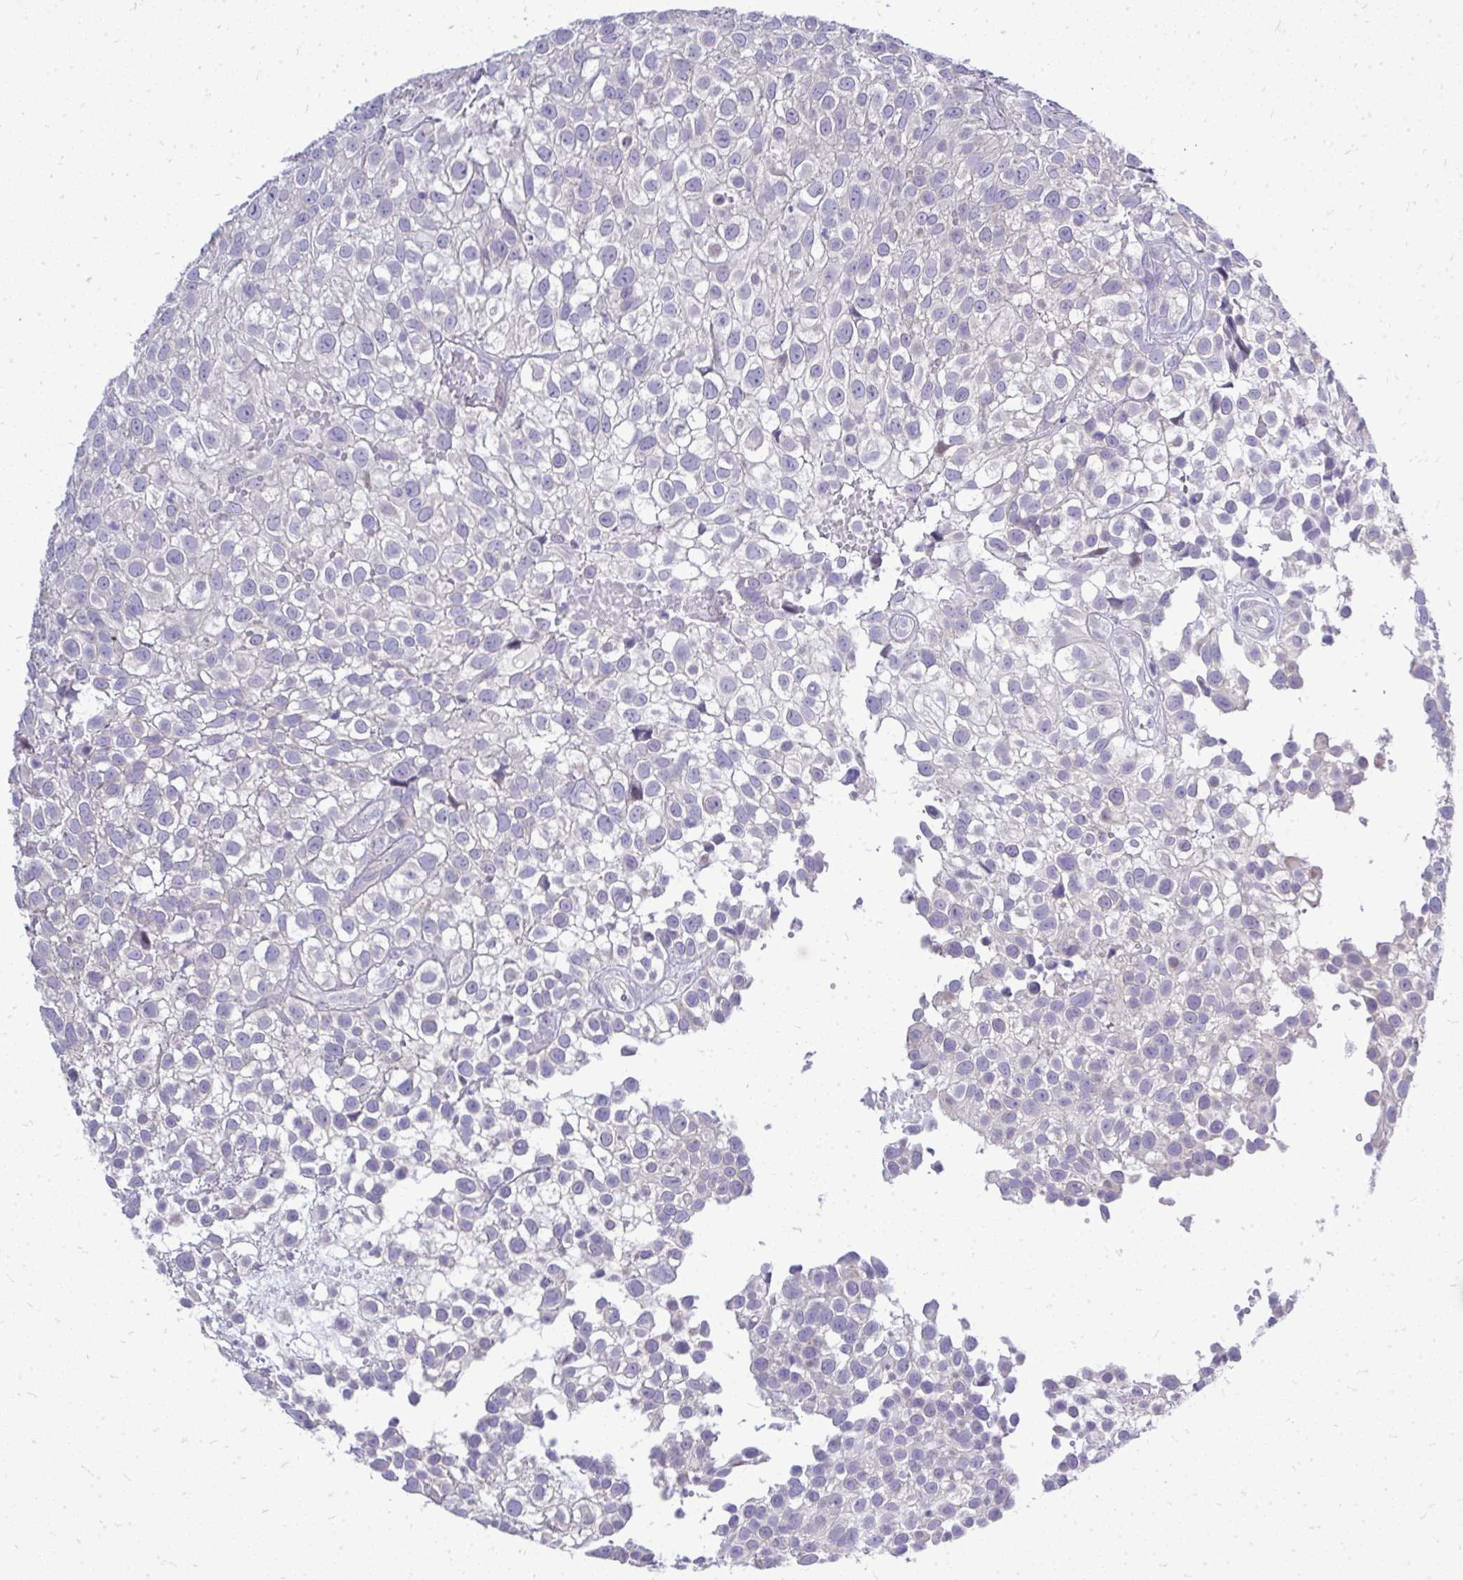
{"staining": {"intensity": "negative", "quantity": "none", "location": "none"}, "tissue": "urothelial cancer", "cell_type": "Tumor cells", "image_type": "cancer", "snomed": [{"axis": "morphology", "description": "Urothelial carcinoma, High grade"}, {"axis": "topography", "description": "Urinary bladder"}], "caption": "The IHC photomicrograph has no significant positivity in tumor cells of urothelial cancer tissue.", "gene": "OR8D1", "patient": {"sex": "male", "age": 56}}